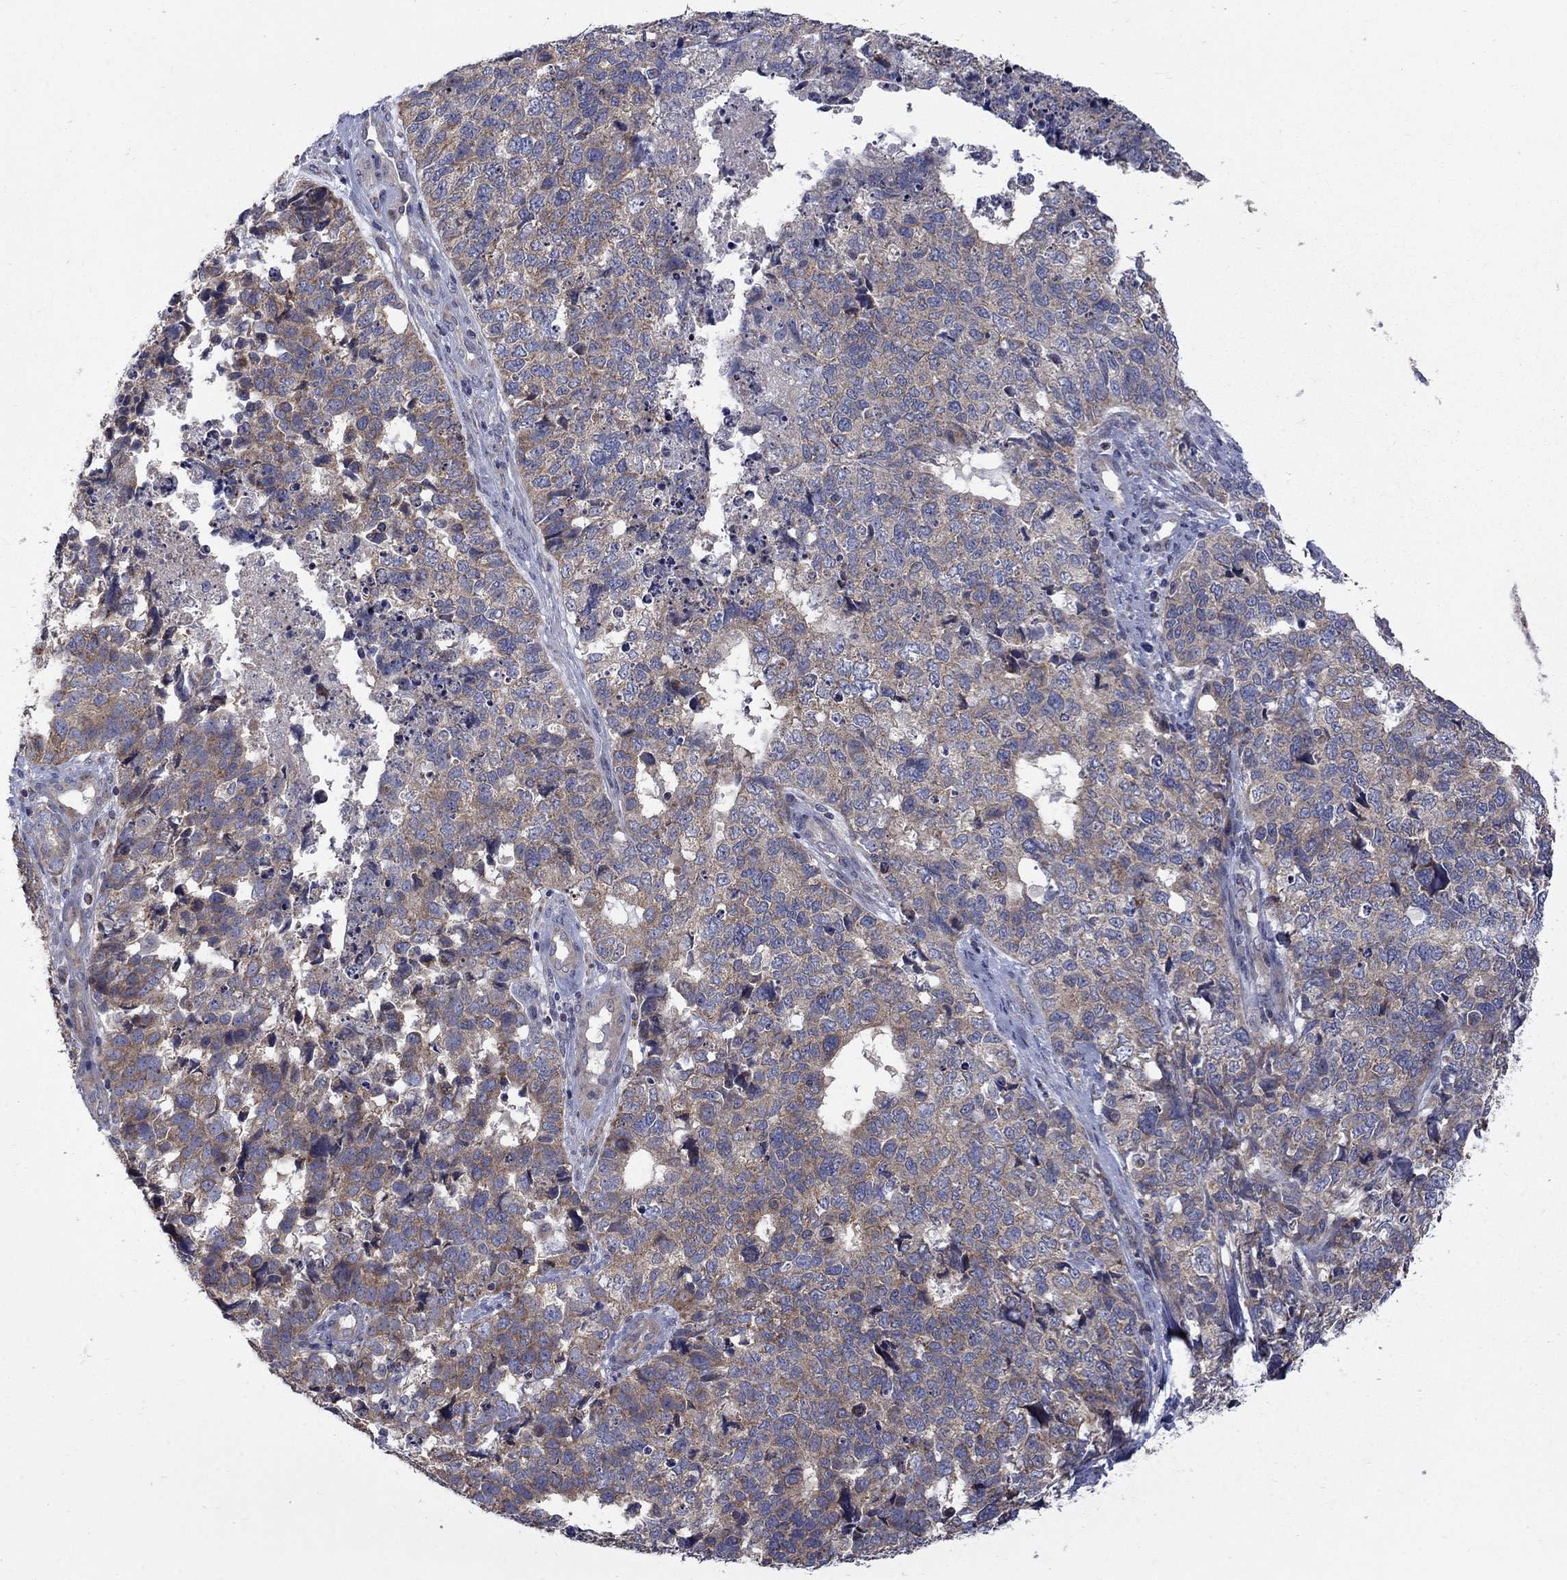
{"staining": {"intensity": "moderate", "quantity": "<25%", "location": "cytoplasmic/membranous"}, "tissue": "cervical cancer", "cell_type": "Tumor cells", "image_type": "cancer", "snomed": [{"axis": "morphology", "description": "Squamous cell carcinoma, NOS"}, {"axis": "topography", "description": "Cervix"}], "caption": "IHC (DAB (3,3'-diaminobenzidine)) staining of human cervical cancer (squamous cell carcinoma) reveals moderate cytoplasmic/membranous protein positivity in about <25% of tumor cells.", "gene": "SH2B1", "patient": {"sex": "female", "age": 63}}